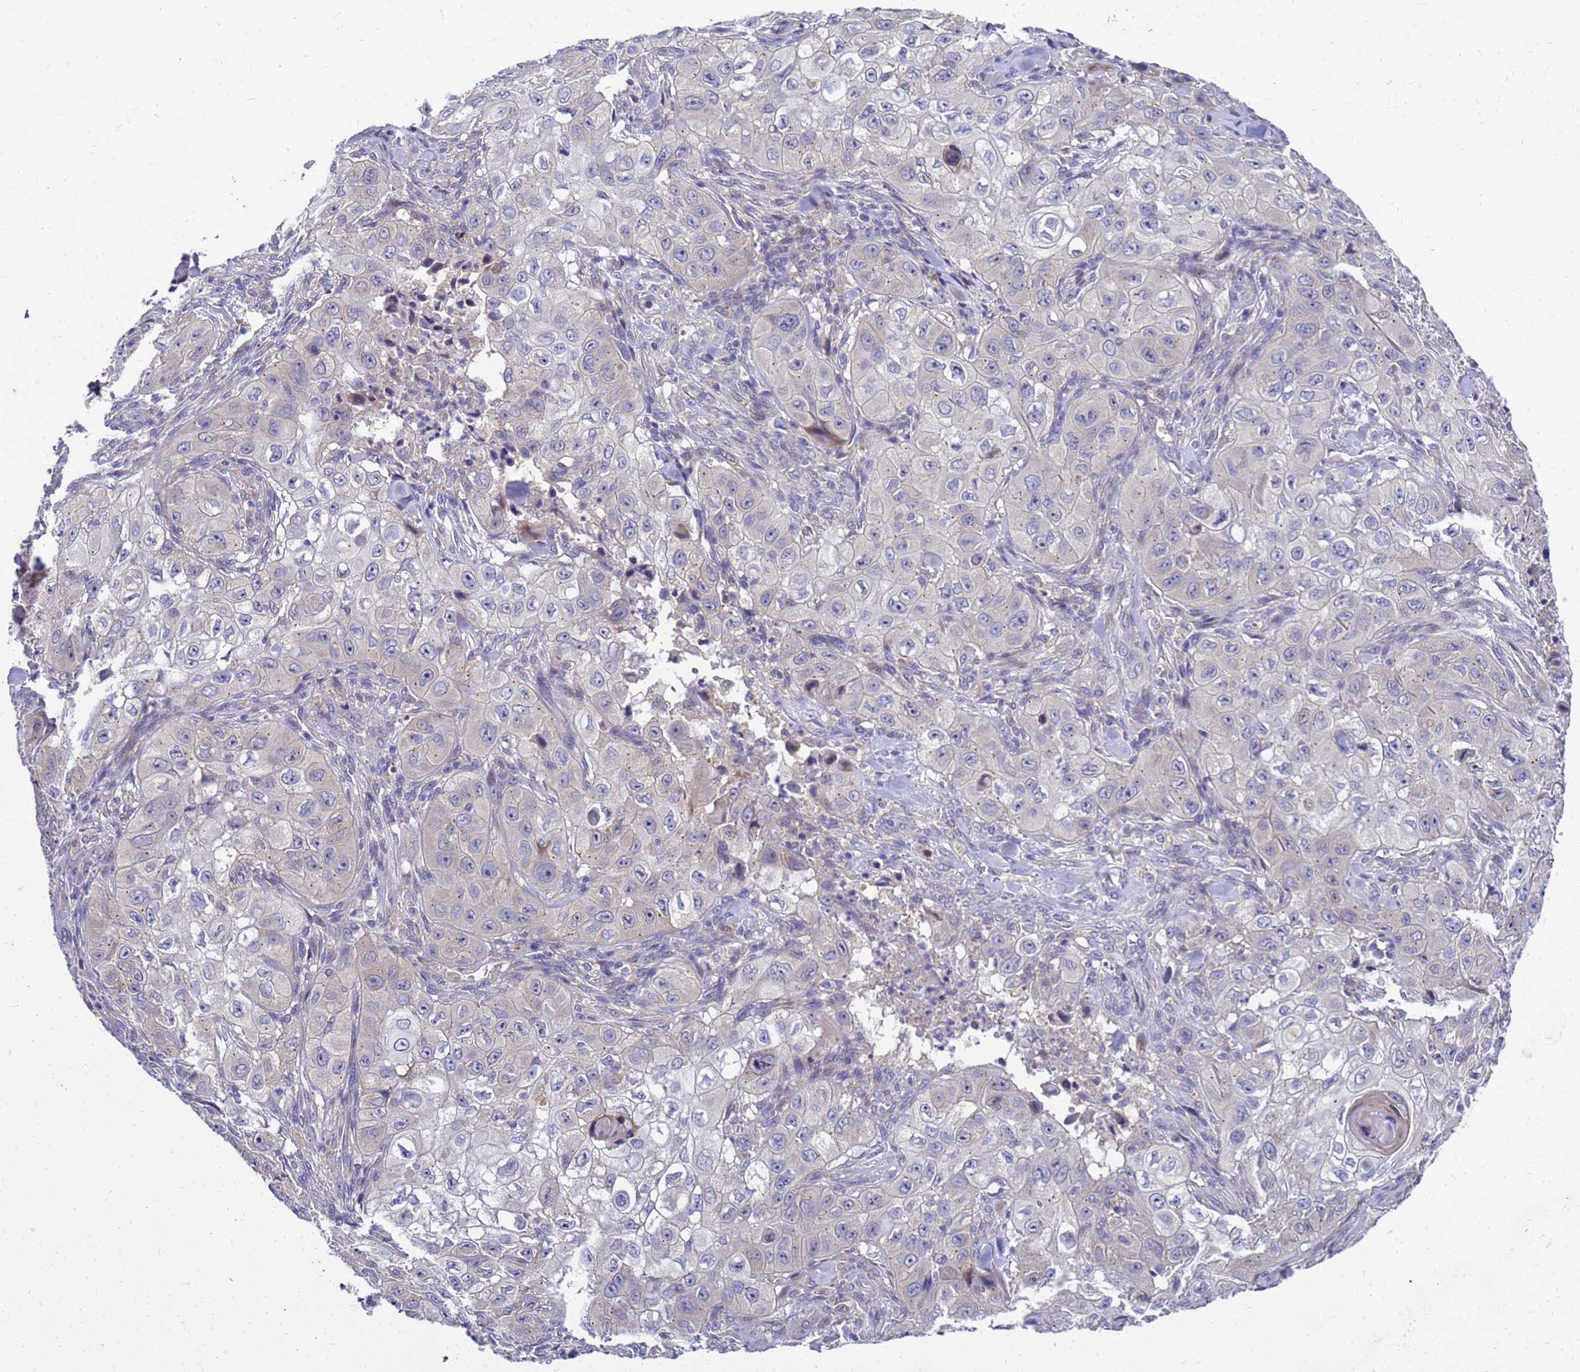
{"staining": {"intensity": "negative", "quantity": "none", "location": "none"}, "tissue": "skin cancer", "cell_type": "Tumor cells", "image_type": "cancer", "snomed": [{"axis": "morphology", "description": "Squamous cell carcinoma, NOS"}, {"axis": "topography", "description": "Skin"}, {"axis": "topography", "description": "Subcutis"}], "caption": "High magnification brightfield microscopy of skin cancer (squamous cell carcinoma) stained with DAB (3,3'-diaminobenzidine) (brown) and counterstained with hematoxylin (blue): tumor cells show no significant staining.", "gene": "POP7", "patient": {"sex": "male", "age": 73}}